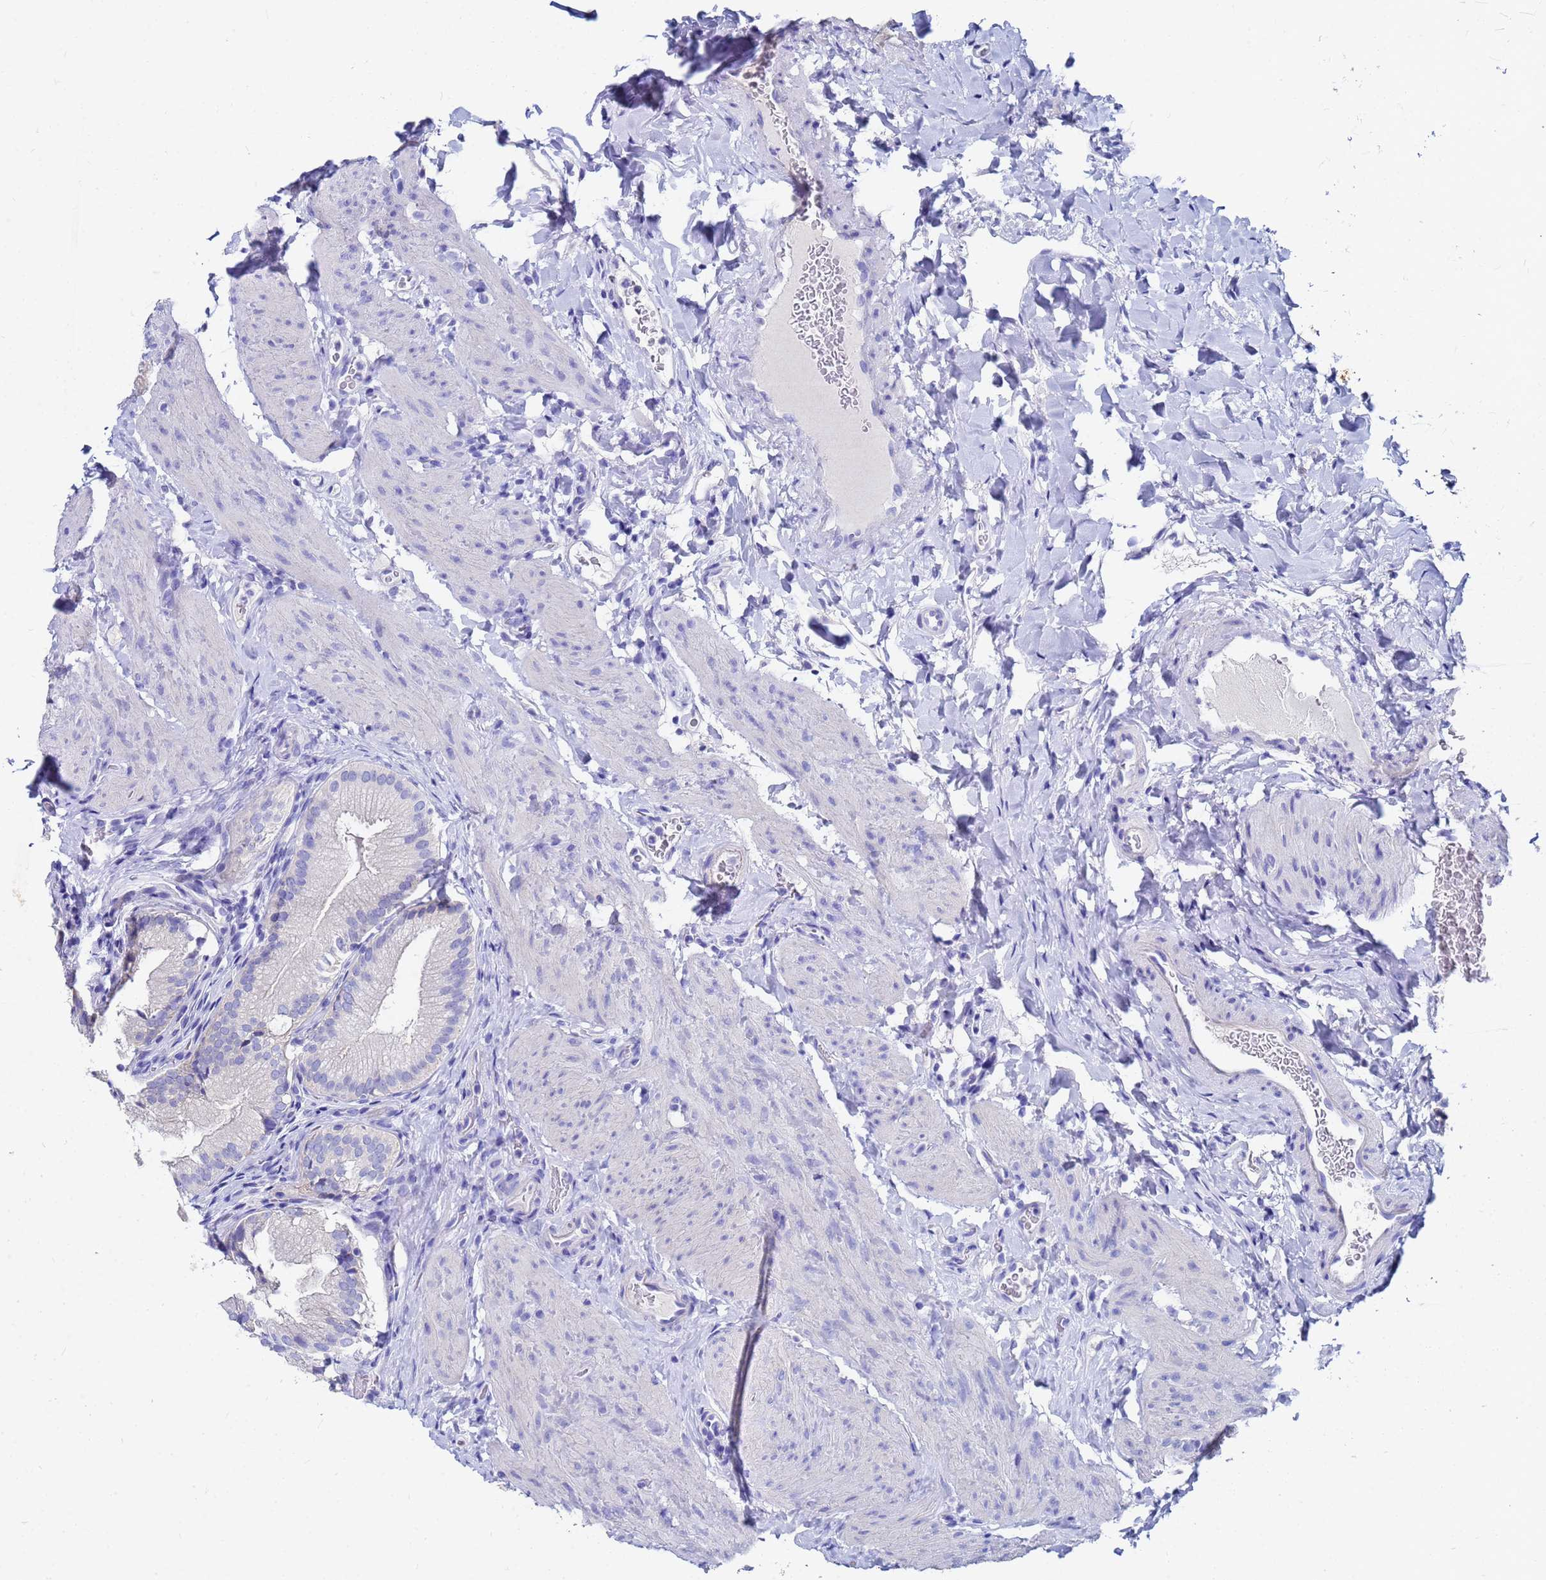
{"staining": {"intensity": "negative", "quantity": "none", "location": "none"}, "tissue": "gallbladder", "cell_type": "Glandular cells", "image_type": "normal", "snomed": [{"axis": "morphology", "description": "Normal tissue, NOS"}, {"axis": "topography", "description": "Gallbladder"}], "caption": "Immunohistochemical staining of benign human gallbladder demonstrates no significant expression in glandular cells. (Stains: DAB immunohistochemistry with hematoxylin counter stain, Microscopy: brightfield microscopy at high magnification).", "gene": "C2orf72", "patient": {"sex": "female", "age": 30}}